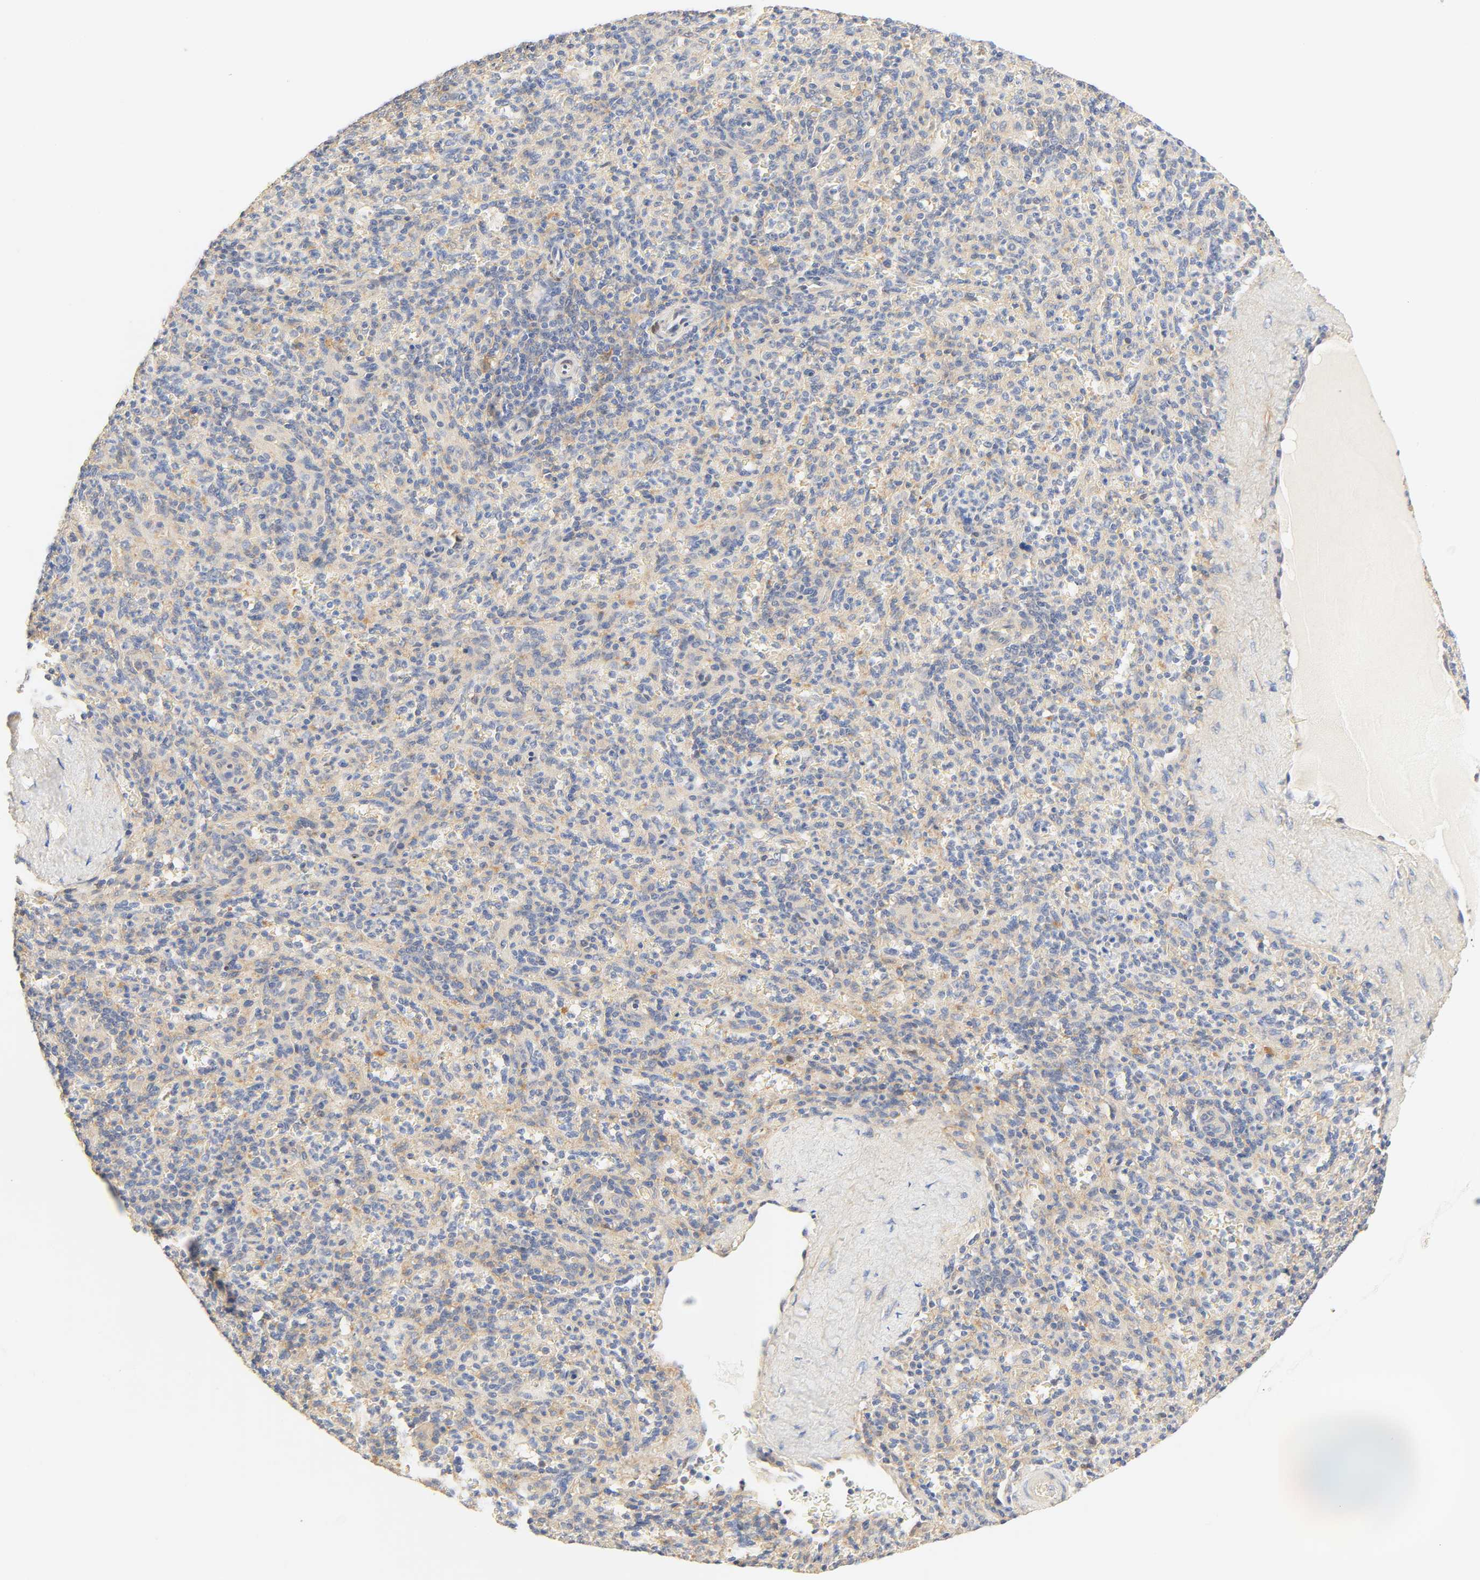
{"staining": {"intensity": "negative", "quantity": "none", "location": "none"}, "tissue": "spleen", "cell_type": "Cells in red pulp", "image_type": "normal", "snomed": [{"axis": "morphology", "description": "Normal tissue, NOS"}, {"axis": "topography", "description": "Spleen"}], "caption": "Immunohistochemistry (IHC) micrograph of benign spleen stained for a protein (brown), which demonstrates no expression in cells in red pulp. (DAB immunohistochemistry (IHC) visualized using brightfield microscopy, high magnification).", "gene": "BORCS8", "patient": {"sex": "male", "age": 36}}